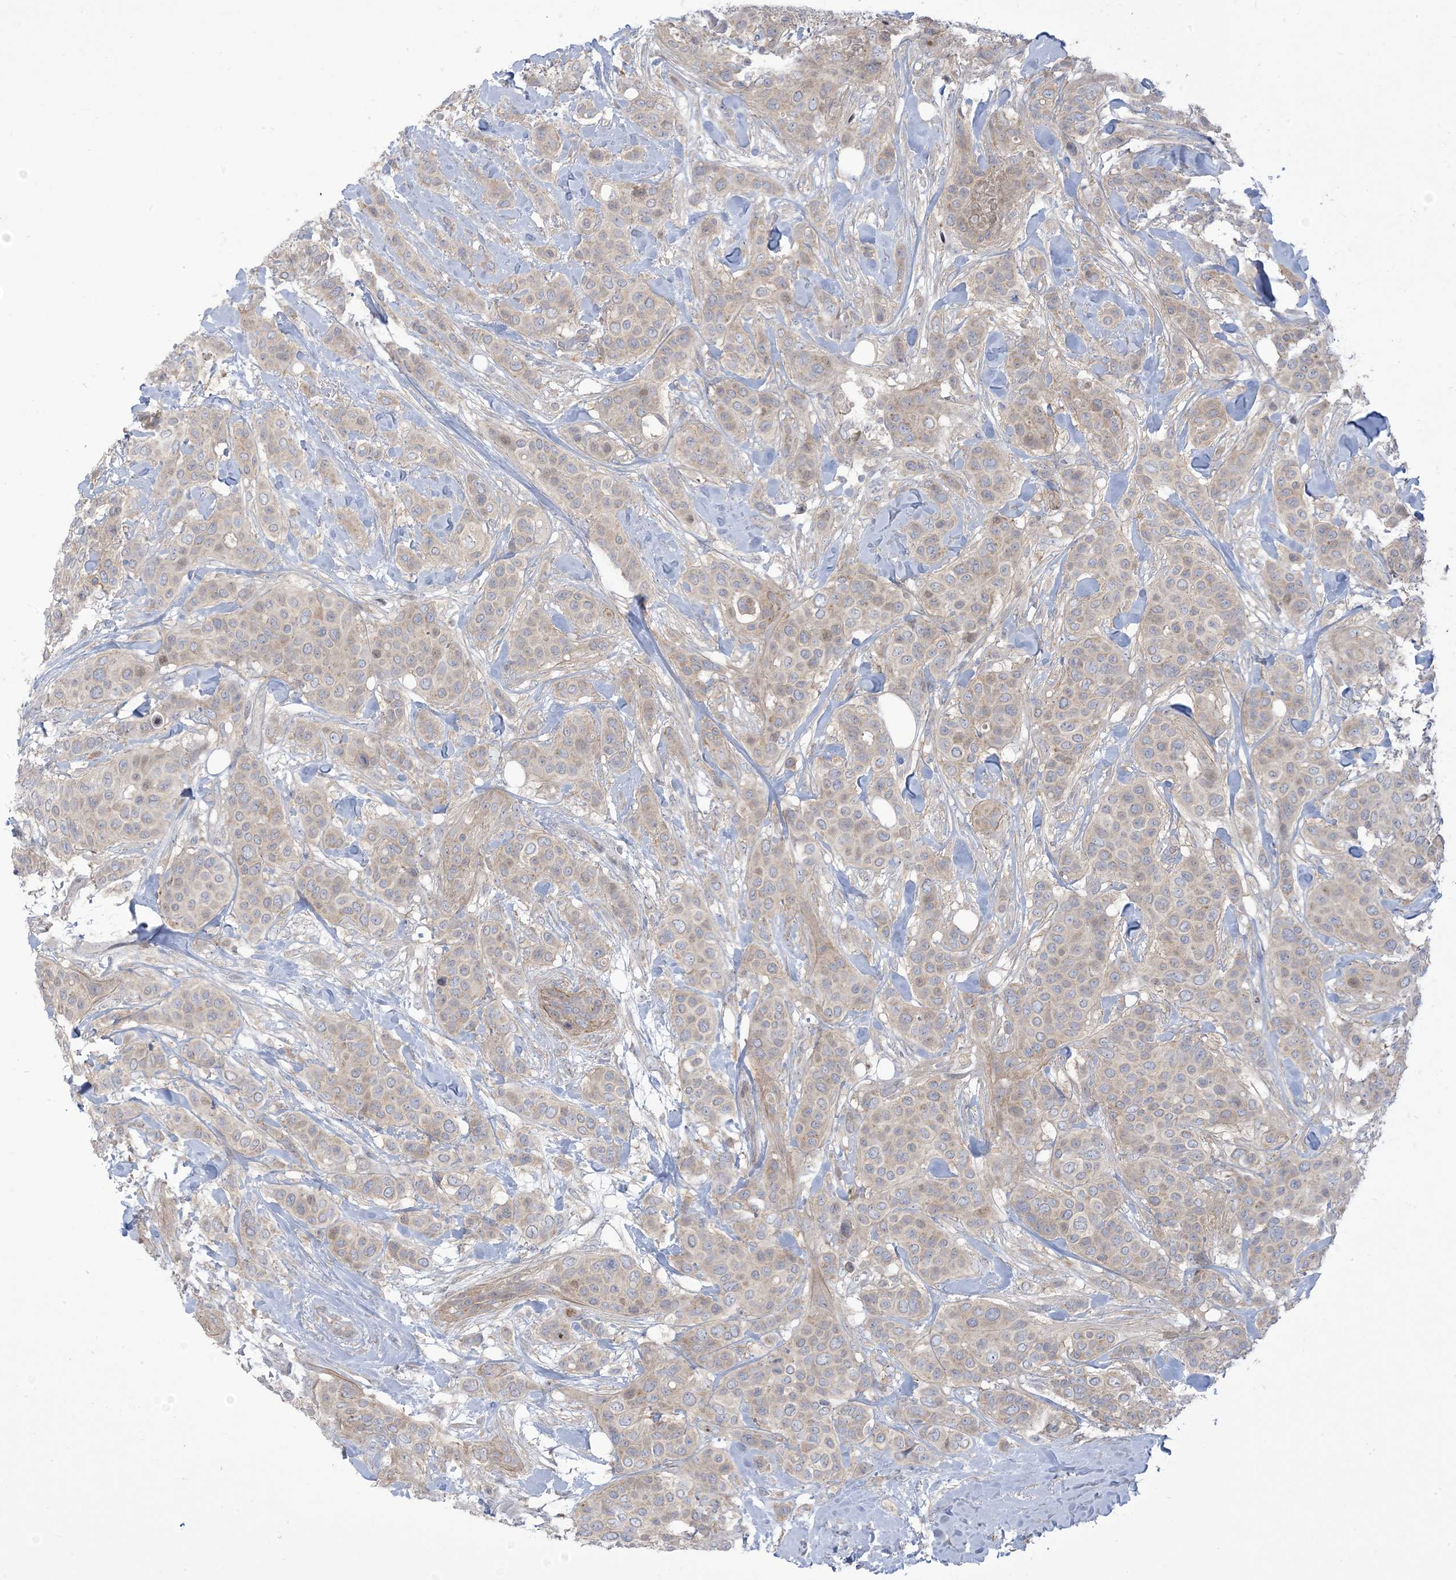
{"staining": {"intensity": "weak", "quantity": "<25%", "location": "cytoplasmic/membranous"}, "tissue": "breast cancer", "cell_type": "Tumor cells", "image_type": "cancer", "snomed": [{"axis": "morphology", "description": "Lobular carcinoma"}, {"axis": "topography", "description": "Breast"}], "caption": "DAB (3,3'-diaminobenzidine) immunohistochemical staining of breast lobular carcinoma displays no significant staining in tumor cells.", "gene": "AFTPH", "patient": {"sex": "female", "age": 51}}